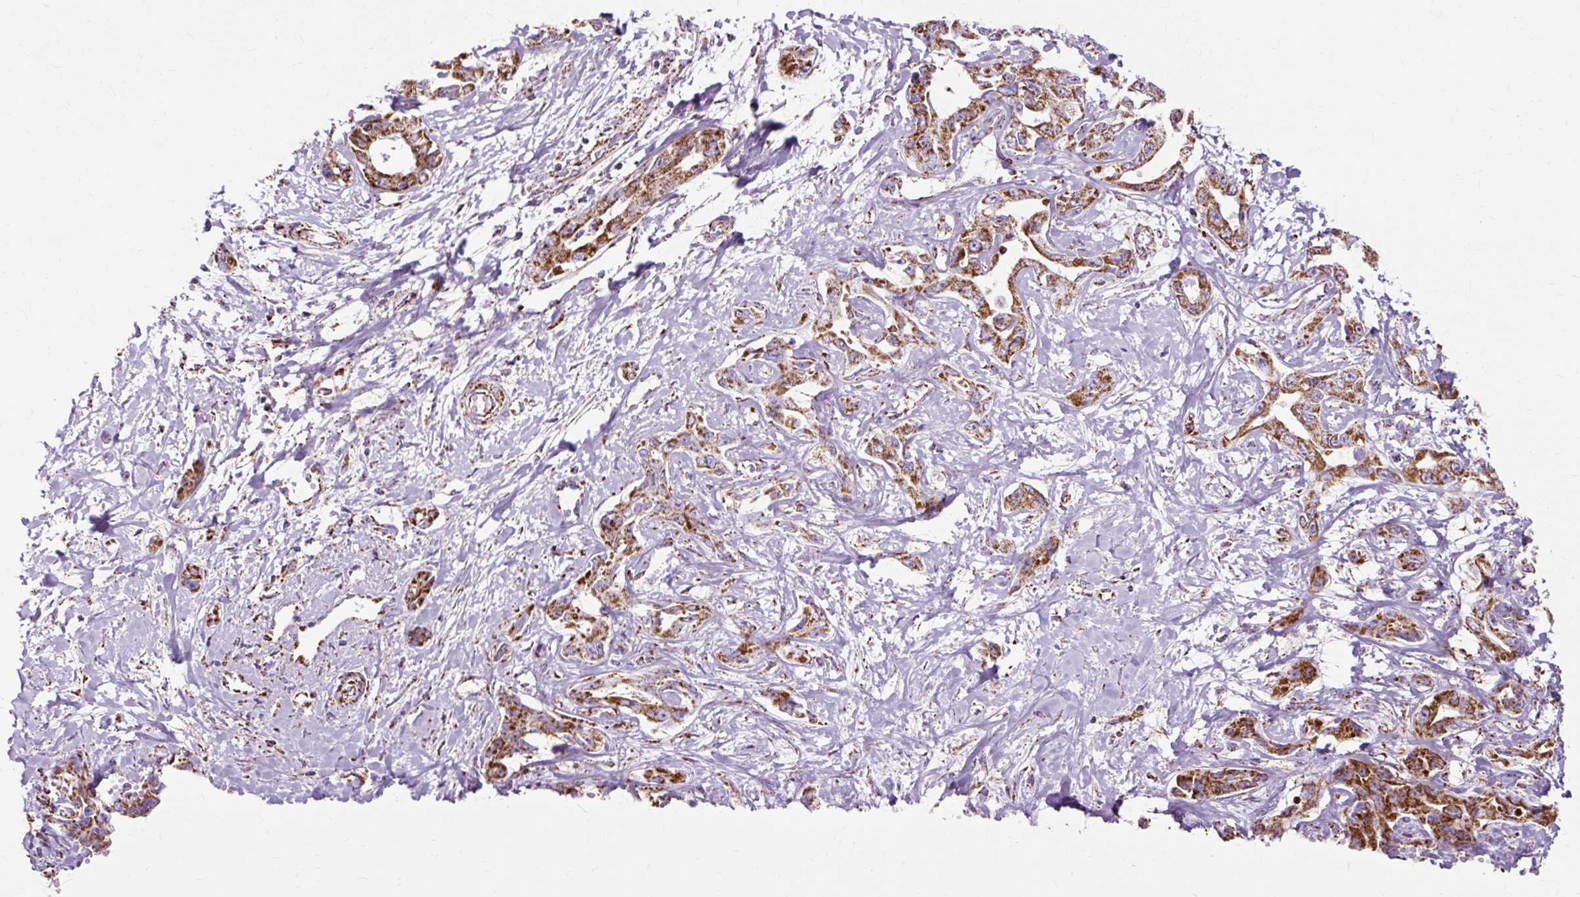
{"staining": {"intensity": "strong", "quantity": ">75%", "location": "cytoplasmic/membranous"}, "tissue": "liver cancer", "cell_type": "Tumor cells", "image_type": "cancer", "snomed": [{"axis": "morphology", "description": "Cholangiocarcinoma"}, {"axis": "topography", "description": "Liver"}], "caption": "Liver cancer (cholangiocarcinoma) stained with a brown dye exhibits strong cytoplasmic/membranous positive staining in approximately >75% of tumor cells.", "gene": "DLAT", "patient": {"sex": "male", "age": 59}}